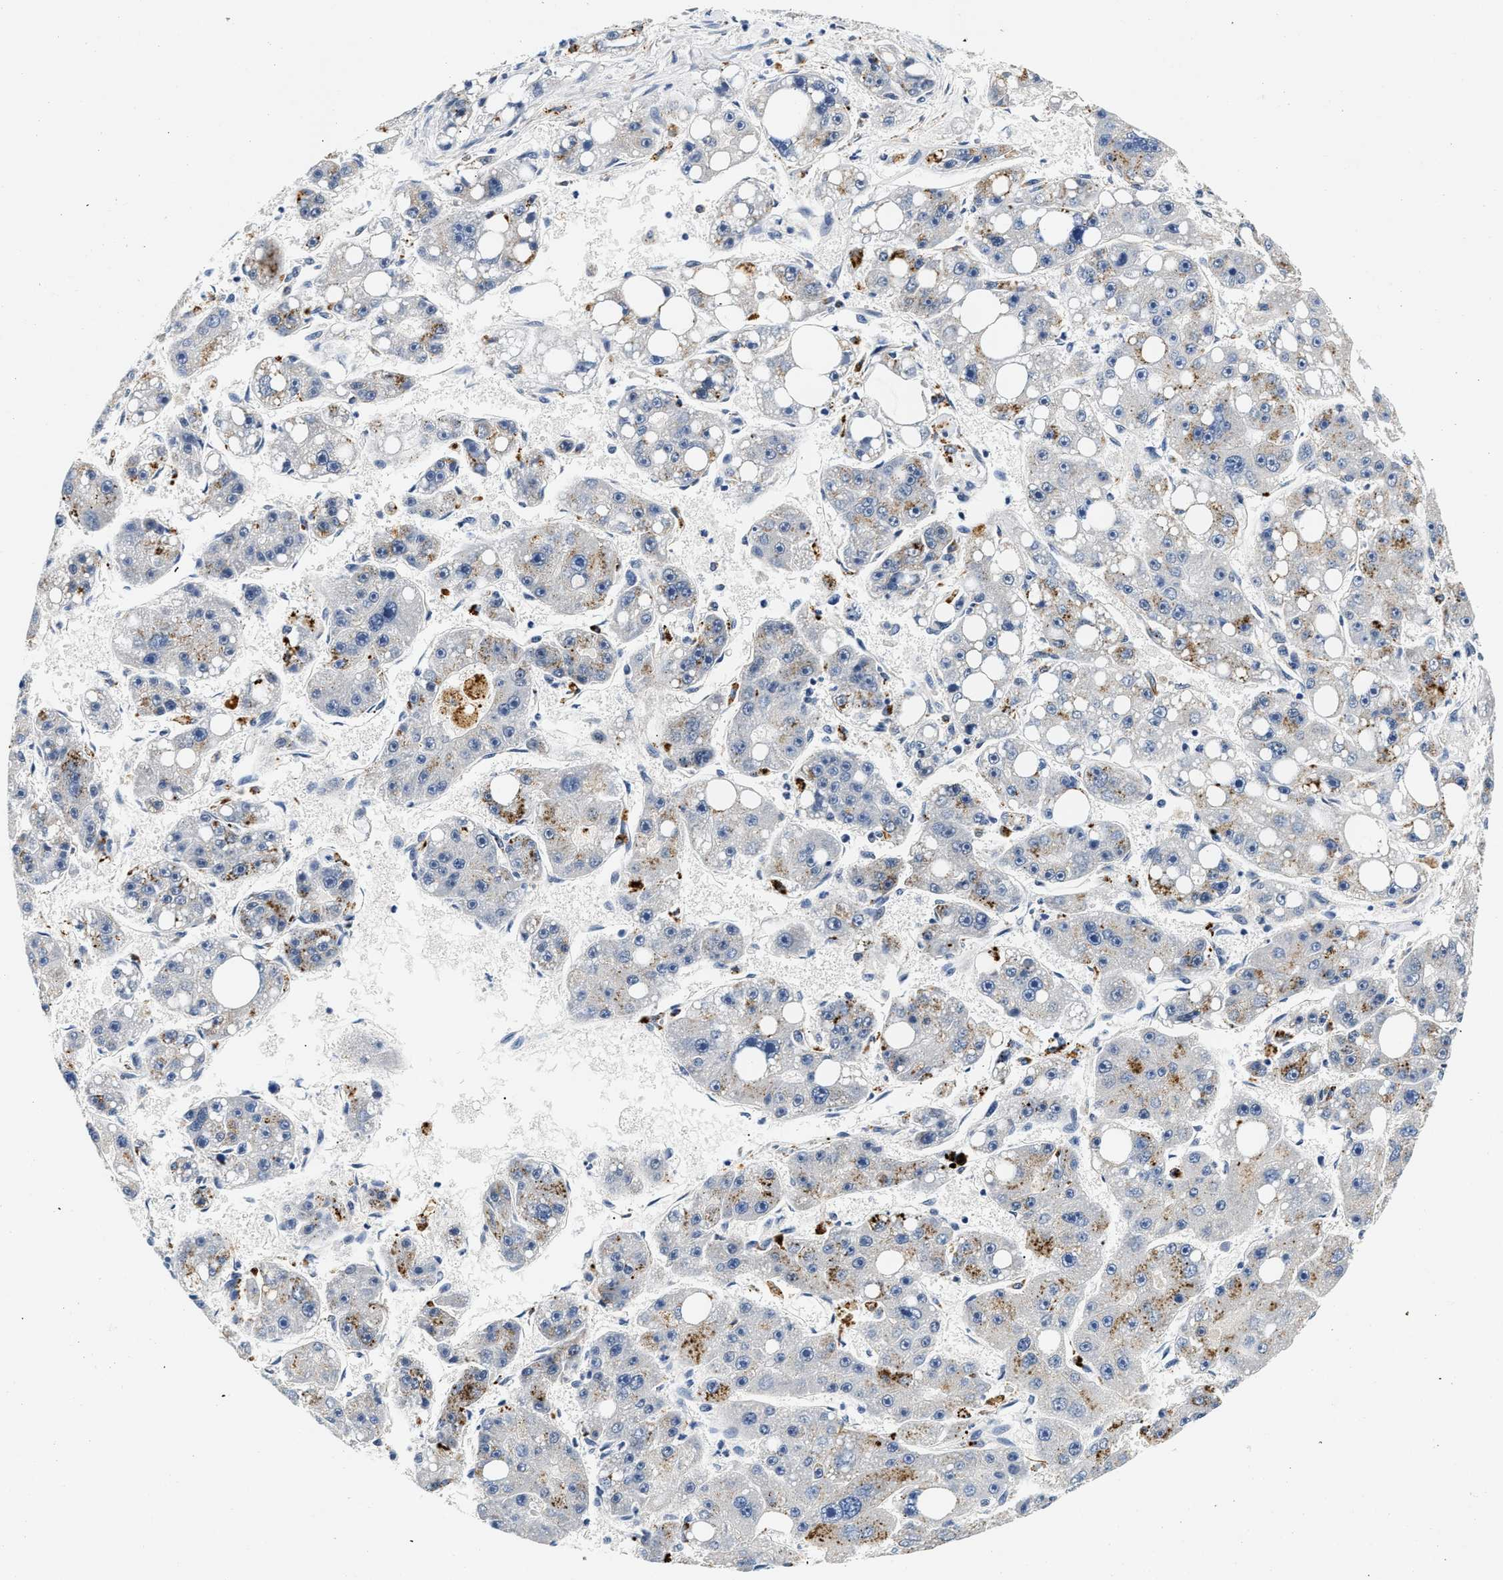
{"staining": {"intensity": "moderate", "quantity": "<25%", "location": "cytoplasmic/membranous"}, "tissue": "liver cancer", "cell_type": "Tumor cells", "image_type": "cancer", "snomed": [{"axis": "morphology", "description": "Carcinoma, Hepatocellular, NOS"}, {"axis": "topography", "description": "Liver"}], "caption": "Brown immunohistochemical staining in hepatocellular carcinoma (liver) demonstrates moderate cytoplasmic/membranous positivity in approximately <25% of tumor cells.", "gene": "MED22", "patient": {"sex": "female", "age": 61}}